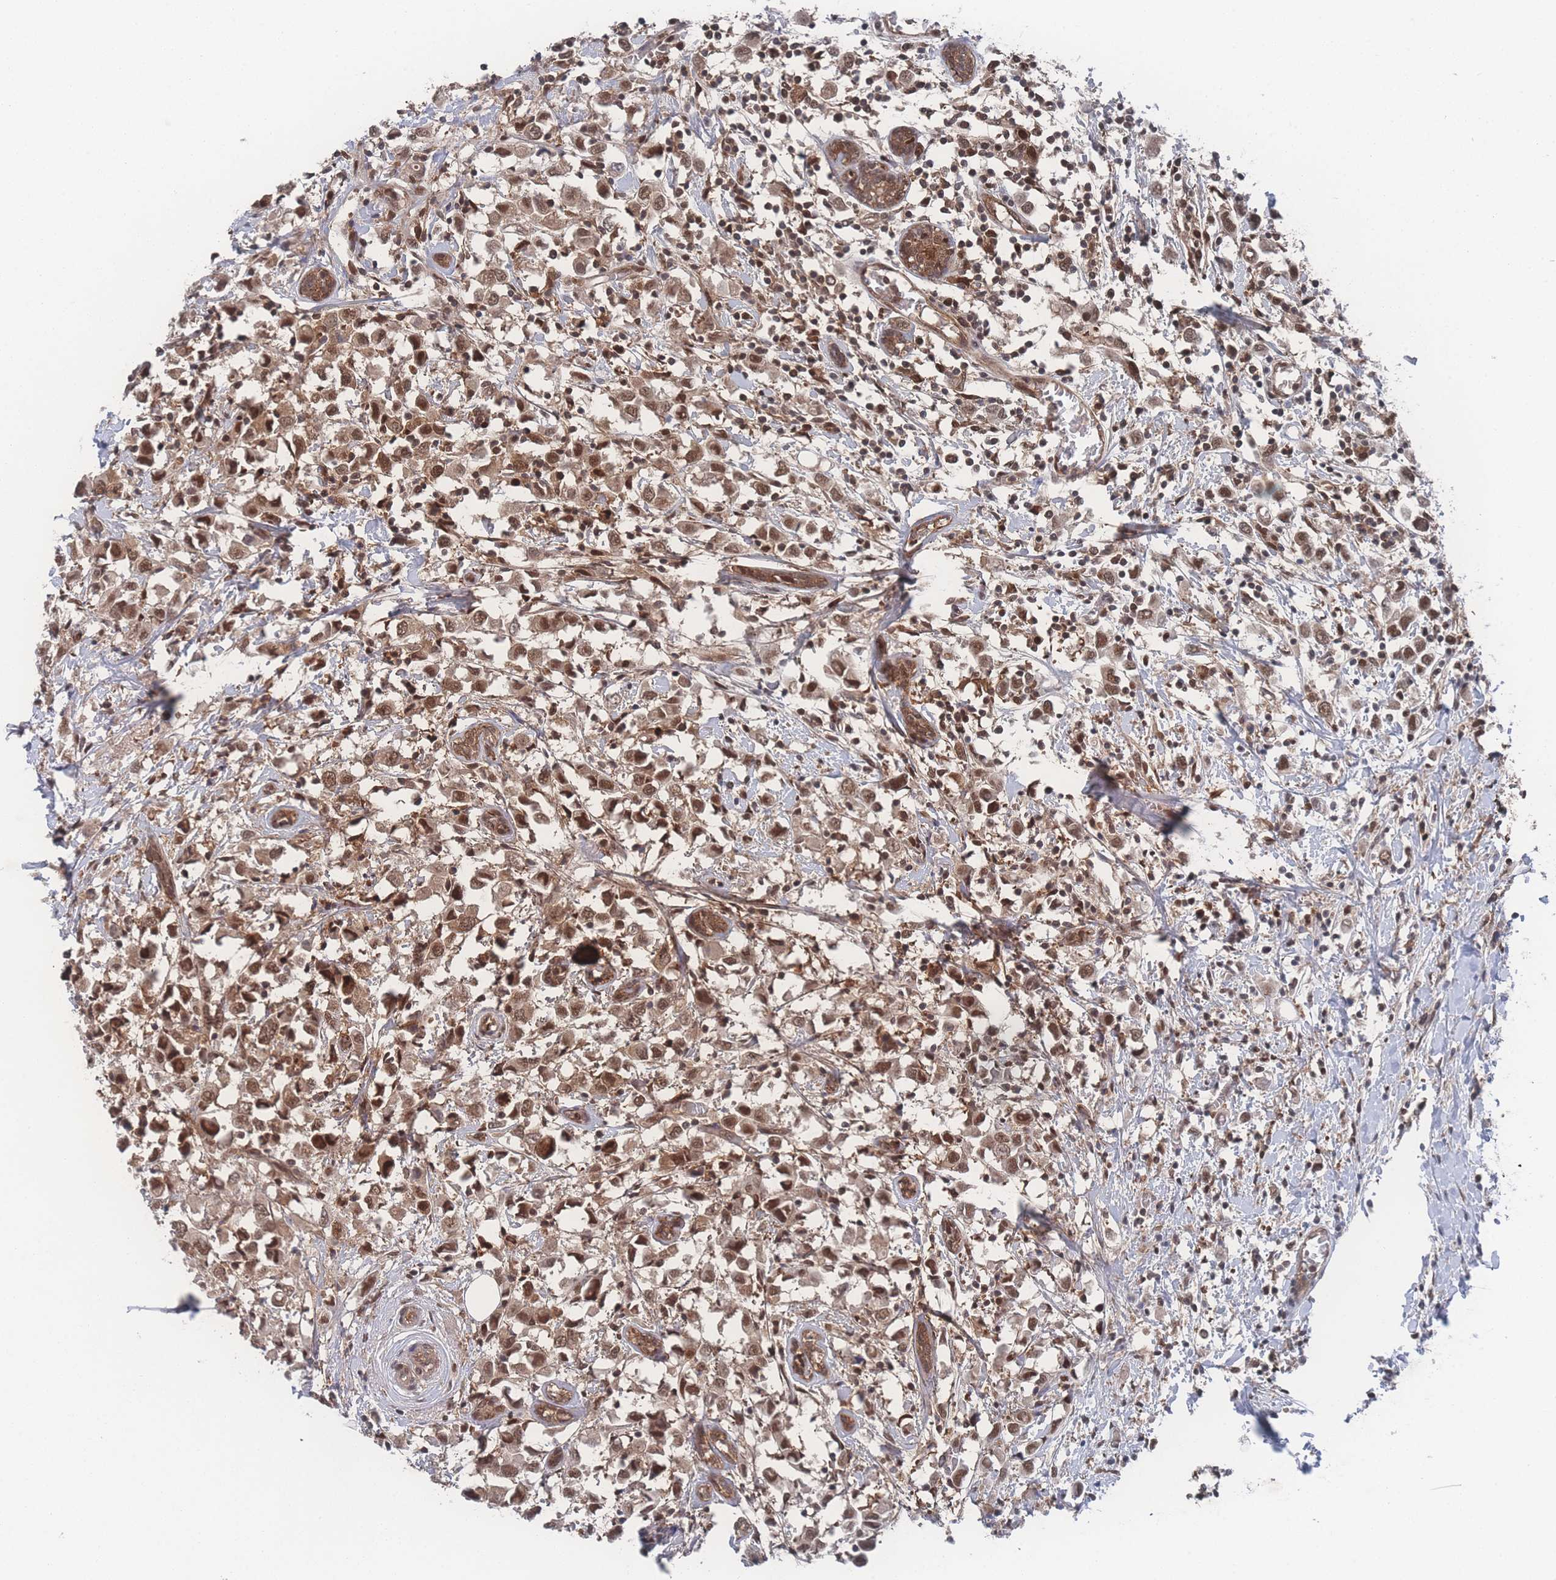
{"staining": {"intensity": "moderate", "quantity": ">75%", "location": "cytoplasmic/membranous,nuclear"}, "tissue": "breast cancer", "cell_type": "Tumor cells", "image_type": "cancer", "snomed": [{"axis": "morphology", "description": "Duct carcinoma"}, {"axis": "topography", "description": "Breast"}], "caption": "This is a histology image of immunohistochemistry (IHC) staining of breast infiltrating ductal carcinoma, which shows moderate staining in the cytoplasmic/membranous and nuclear of tumor cells.", "gene": "PSMA1", "patient": {"sex": "female", "age": 61}}